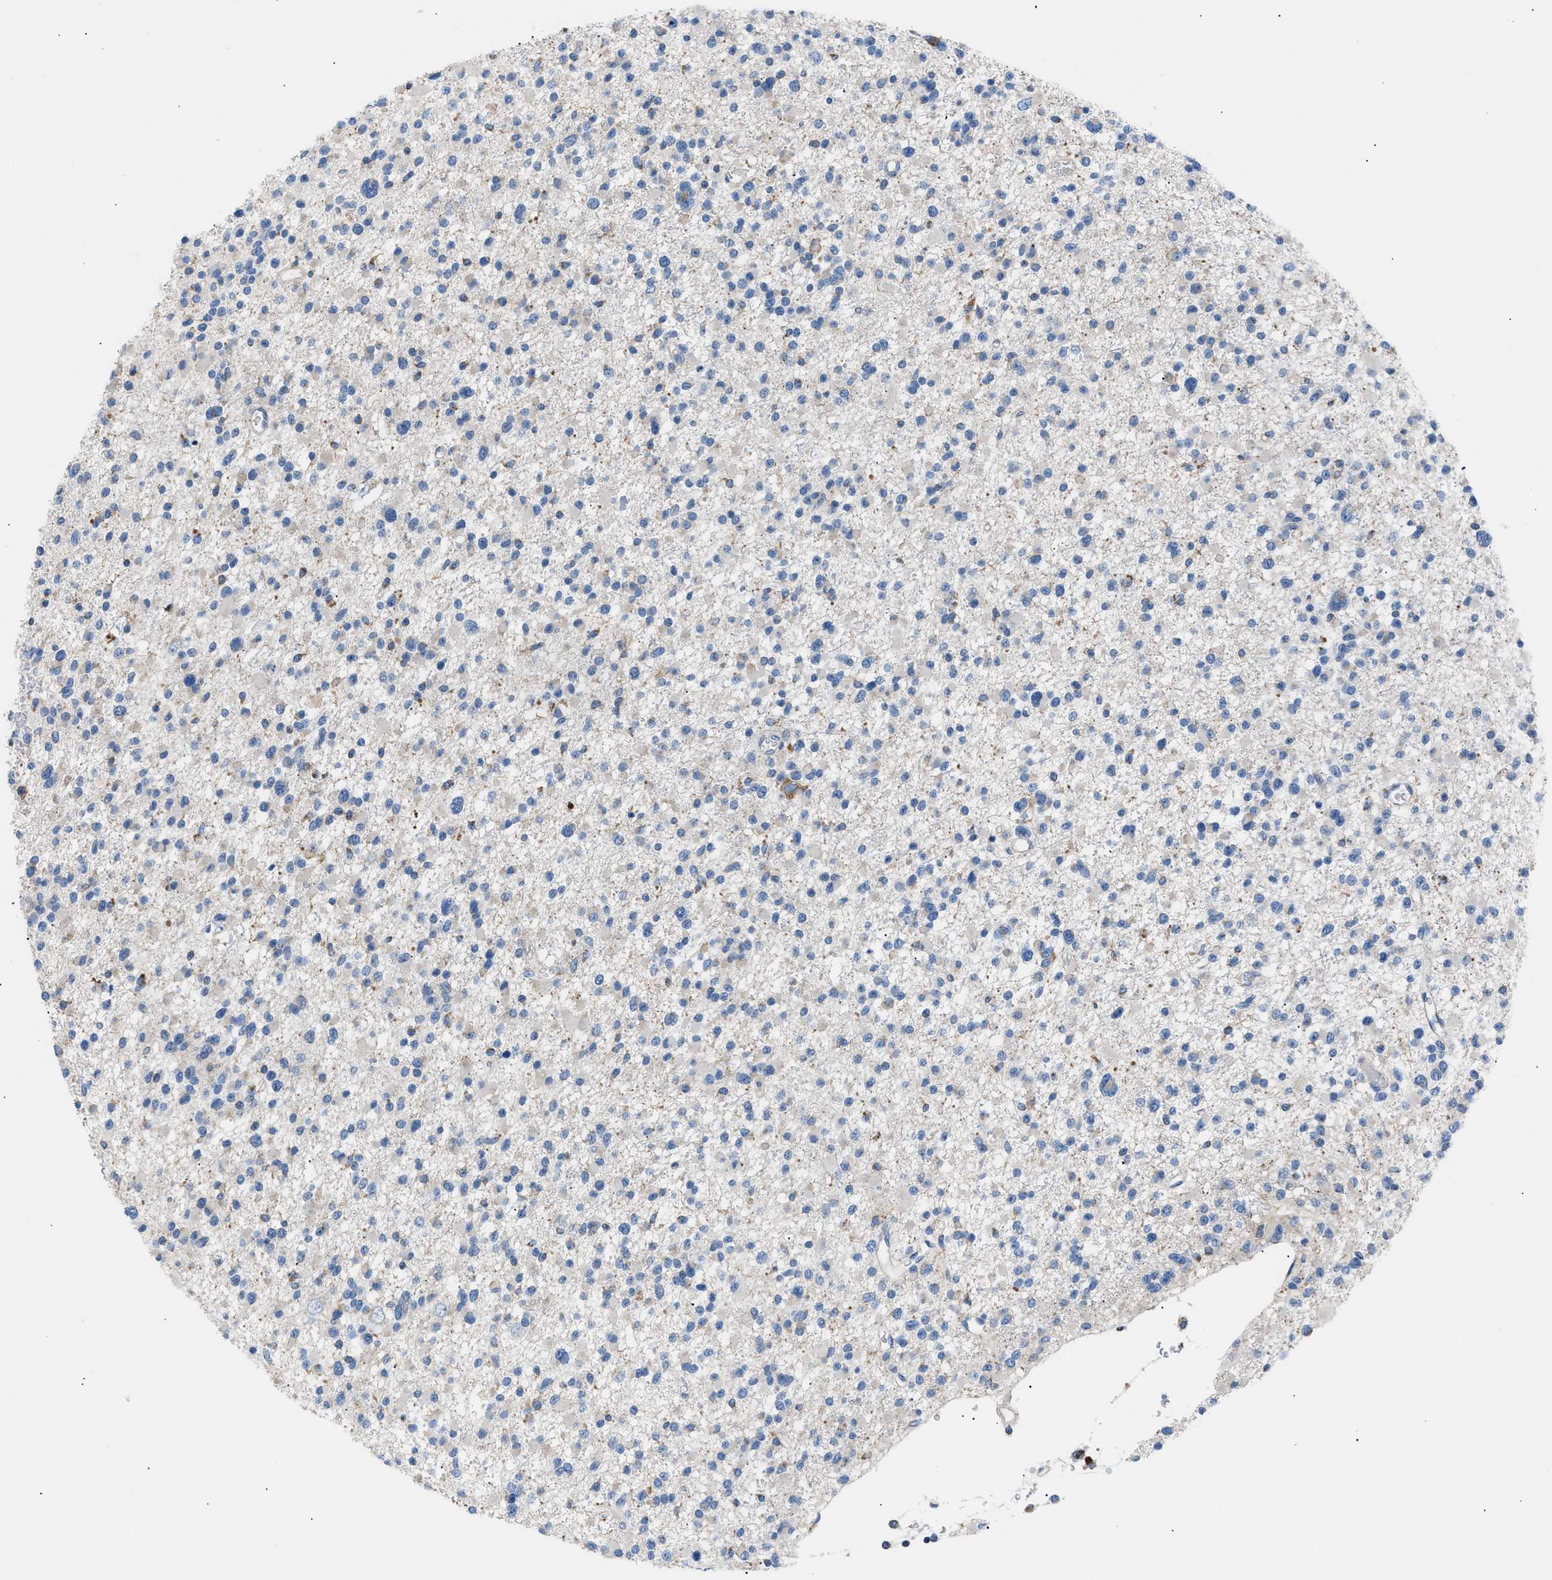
{"staining": {"intensity": "negative", "quantity": "none", "location": "none"}, "tissue": "glioma", "cell_type": "Tumor cells", "image_type": "cancer", "snomed": [{"axis": "morphology", "description": "Glioma, malignant, Low grade"}, {"axis": "topography", "description": "Brain"}], "caption": "There is no significant expression in tumor cells of malignant low-grade glioma.", "gene": "ILDR1", "patient": {"sex": "female", "age": 22}}